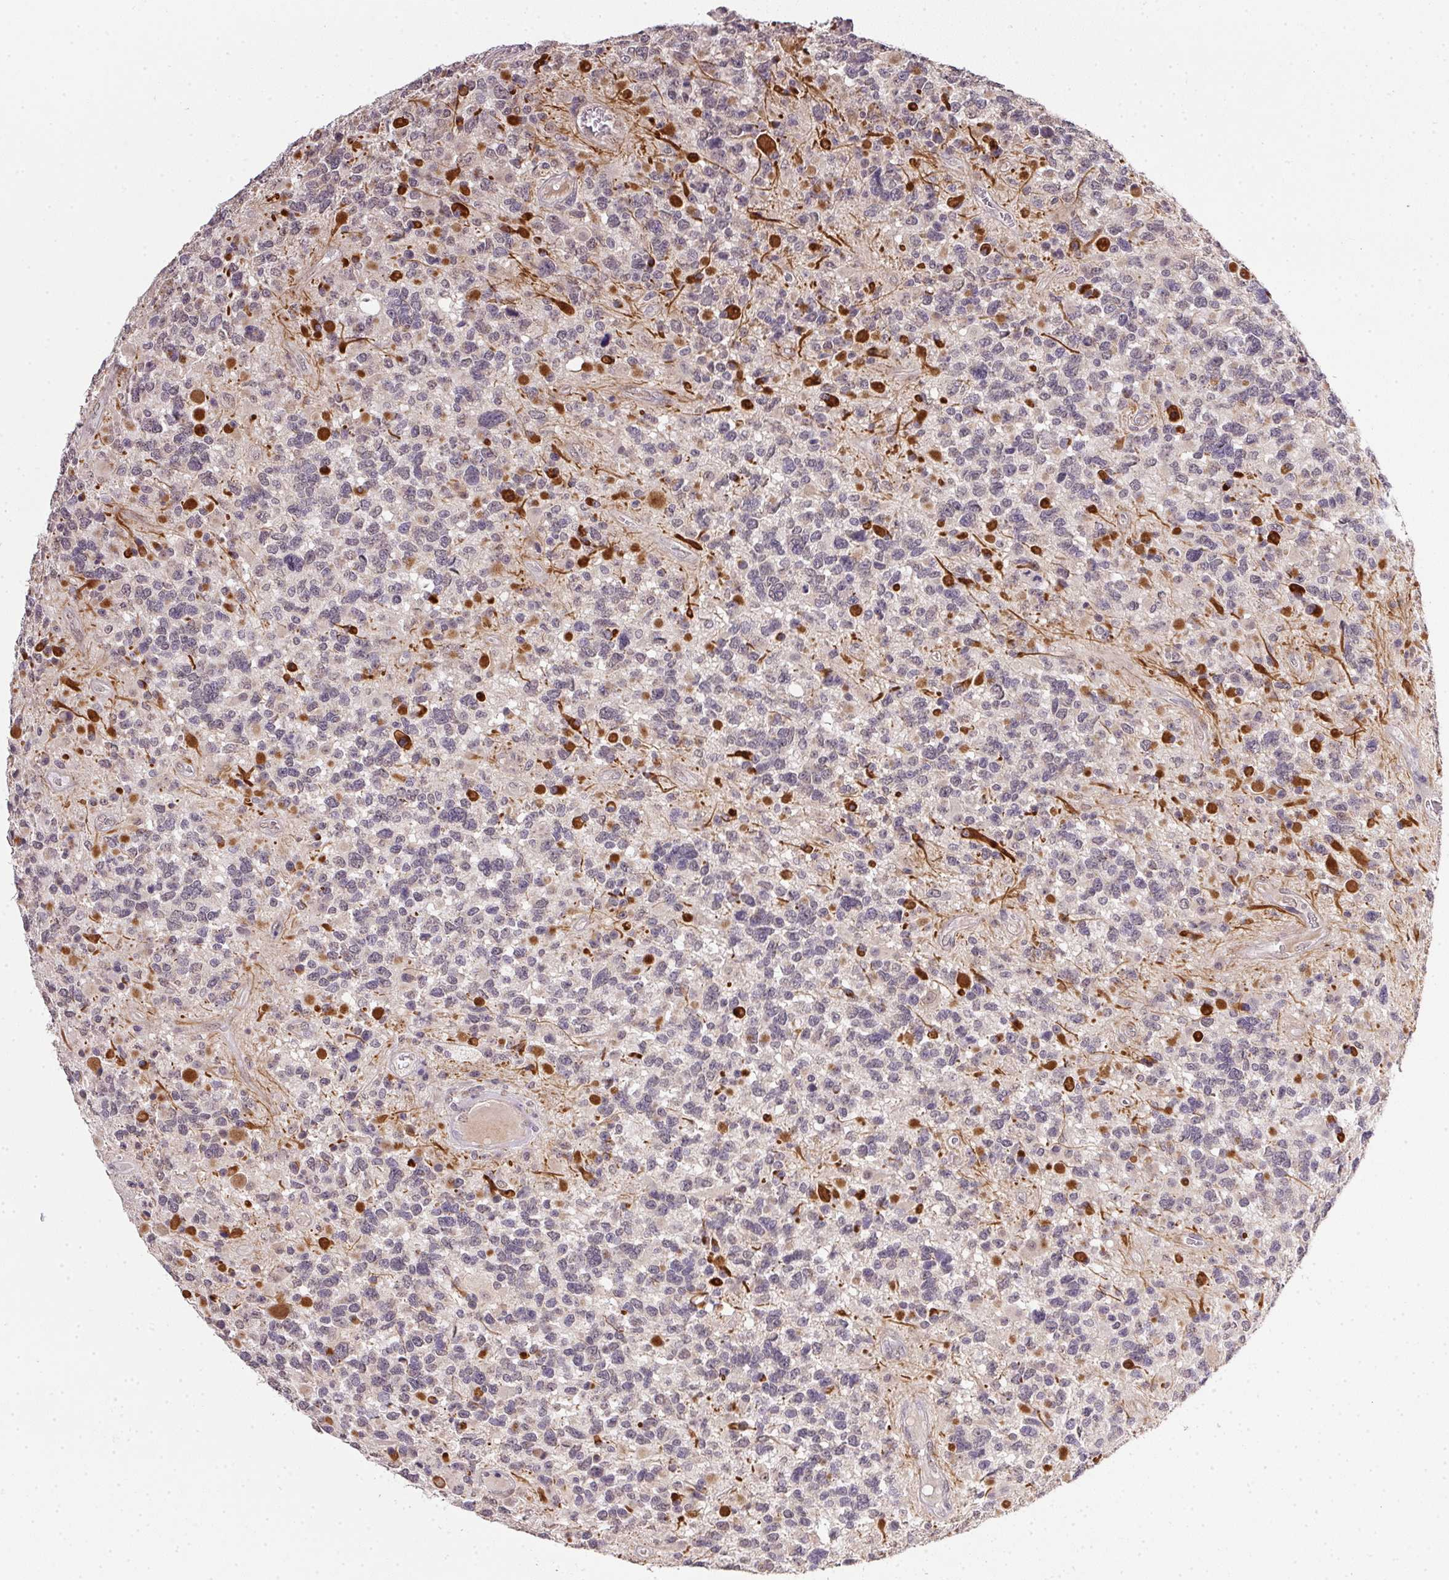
{"staining": {"intensity": "strong", "quantity": "<25%", "location": "cytoplasmic/membranous"}, "tissue": "glioma", "cell_type": "Tumor cells", "image_type": "cancer", "snomed": [{"axis": "morphology", "description": "Glioma, malignant, High grade"}, {"axis": "topography", "description": "Brain"}], "caption": "Human high-grade glioma (malignant) stained for a protein (brown) reveals strong cytoplasmic/membranous positive expression in approximately <25% of tumor cells.", "gene": "PPP4R4", "patient": {"sex": "female", "age": 40}}